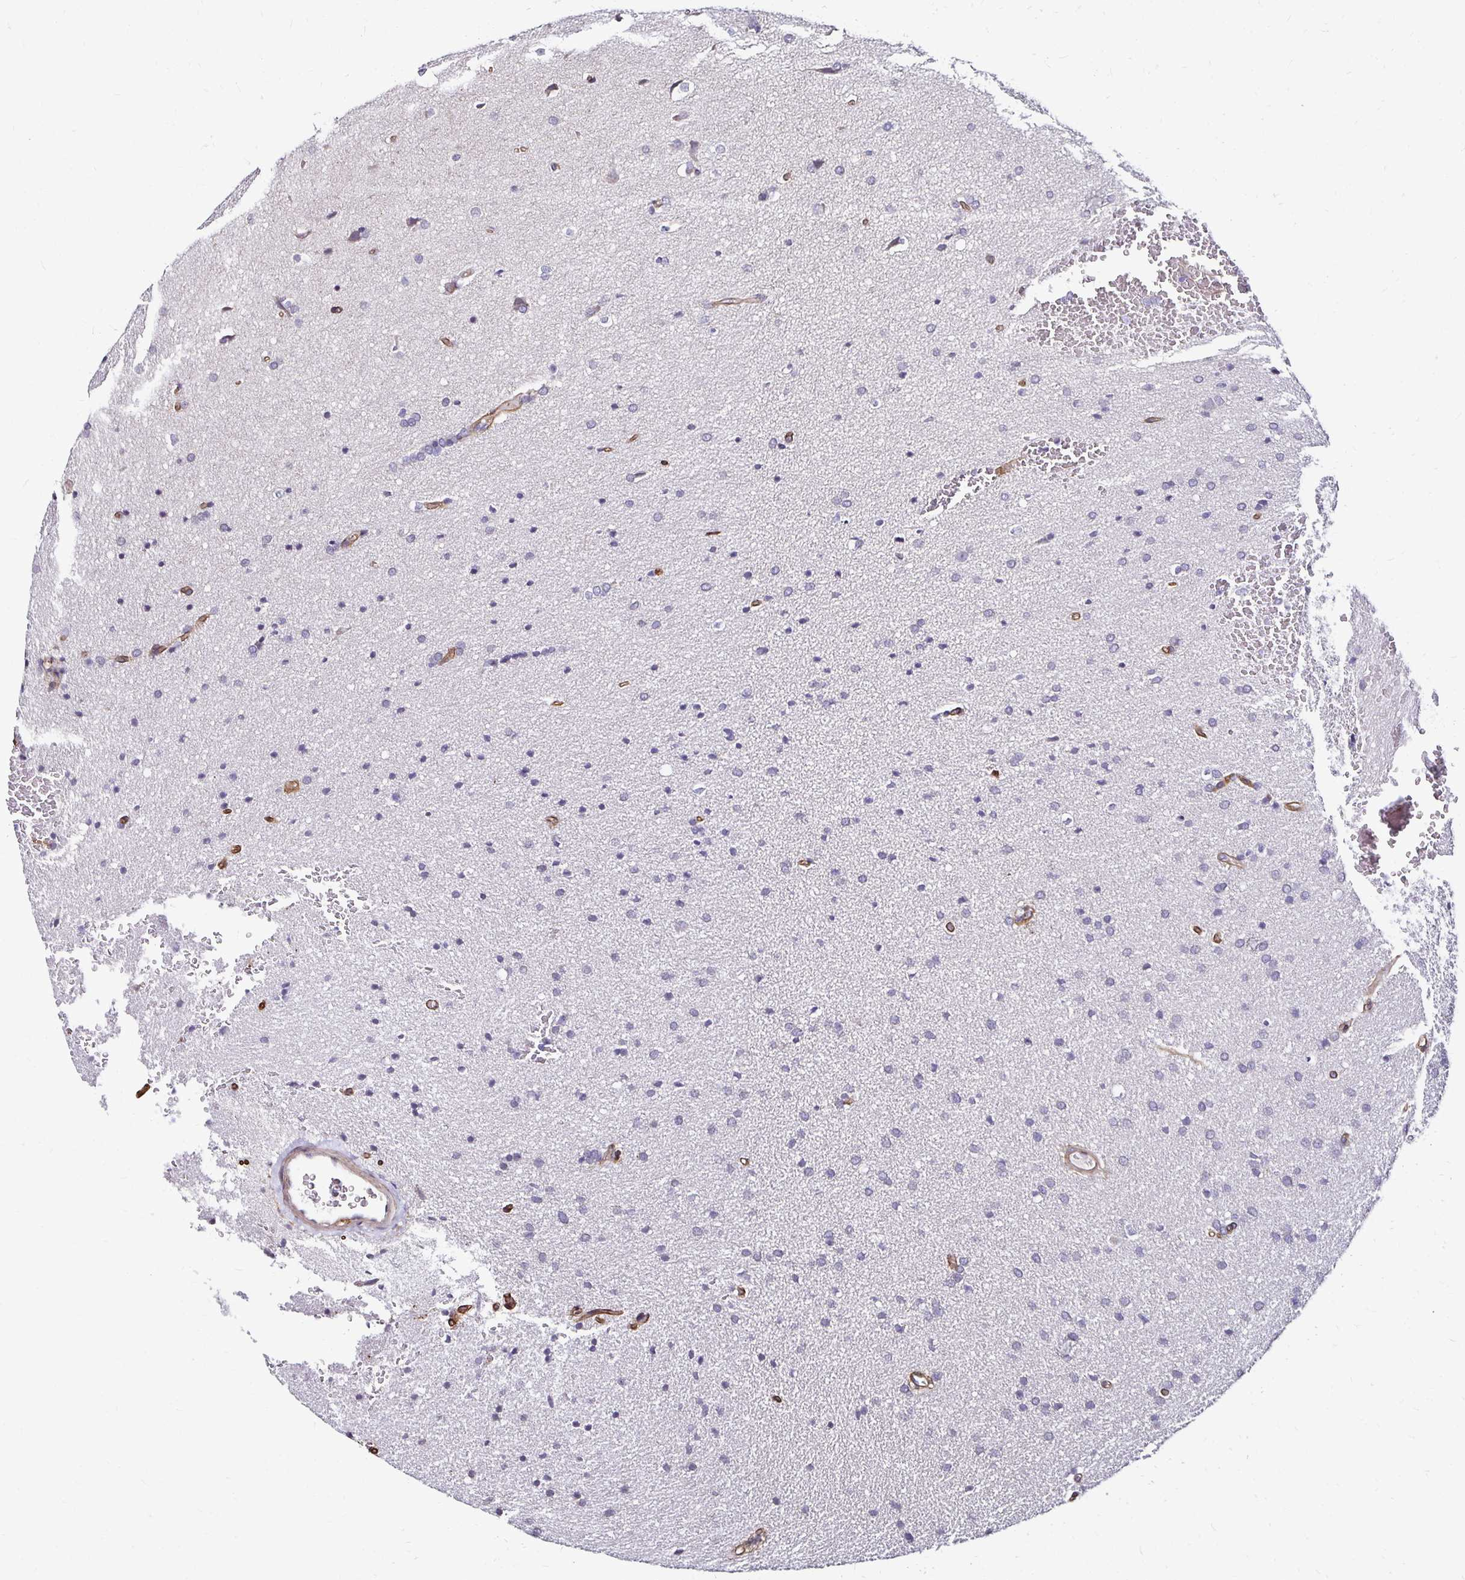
{"staining": {"intensity": "negative", "quantity": "none", "location": "none"}, "tissue": "glioma", "cell_type": "Tumor cells", "image_type": "cancer", "snomed": [{"axis": "morphology", "description": "Glioma, malignant, Low grade"}, {"axis": "topography", "description": "Brain"}], "caption": "This is an IHC histopathology image of human malignant glioma (low-grade). There is no expression in tumor cells.", "gene": "ITGB1", "patient": {"sex": "female", "age": 34}}